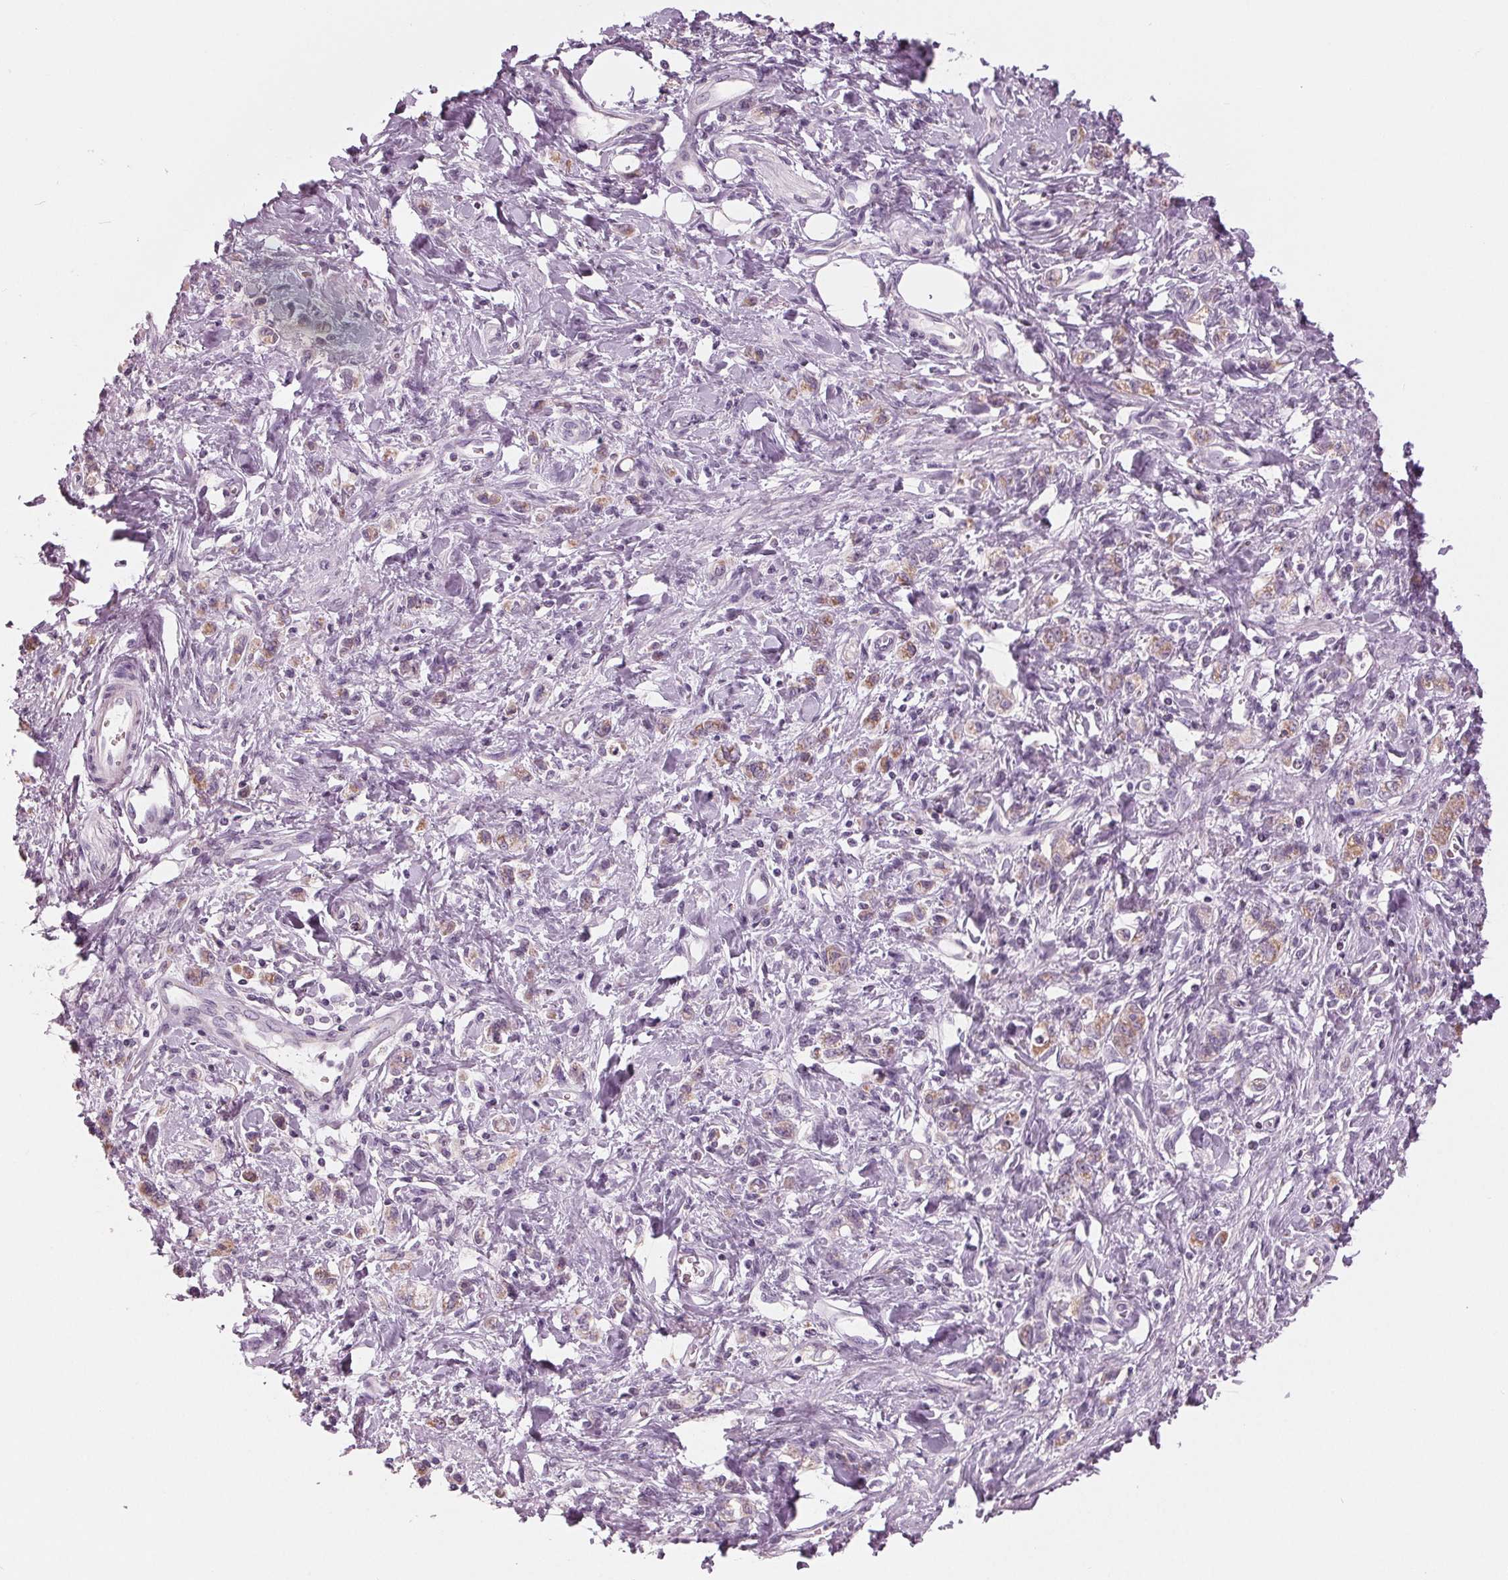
{"staining": {"intensity": "moderate", "quantity": "<25%", "location": "cytoplasmic/membranous"}, "tissue": "stomach cancer", "cell_type": "Tumor cells", "image_type": "cancer", "snomed": [{"axis": "morphology", "description": "Adenocarcinoma, NOS"}, {"axis": "topography", "description": "Stomach"}], "caption": "A histopathology image of human adenocarcinoma (stomach) stained for a protein displays moderate cytoplasmic/membranous brown staining in tumor cells.", "gene": "SAMD4A", "patient": {"sex": "male", "age": 77}}